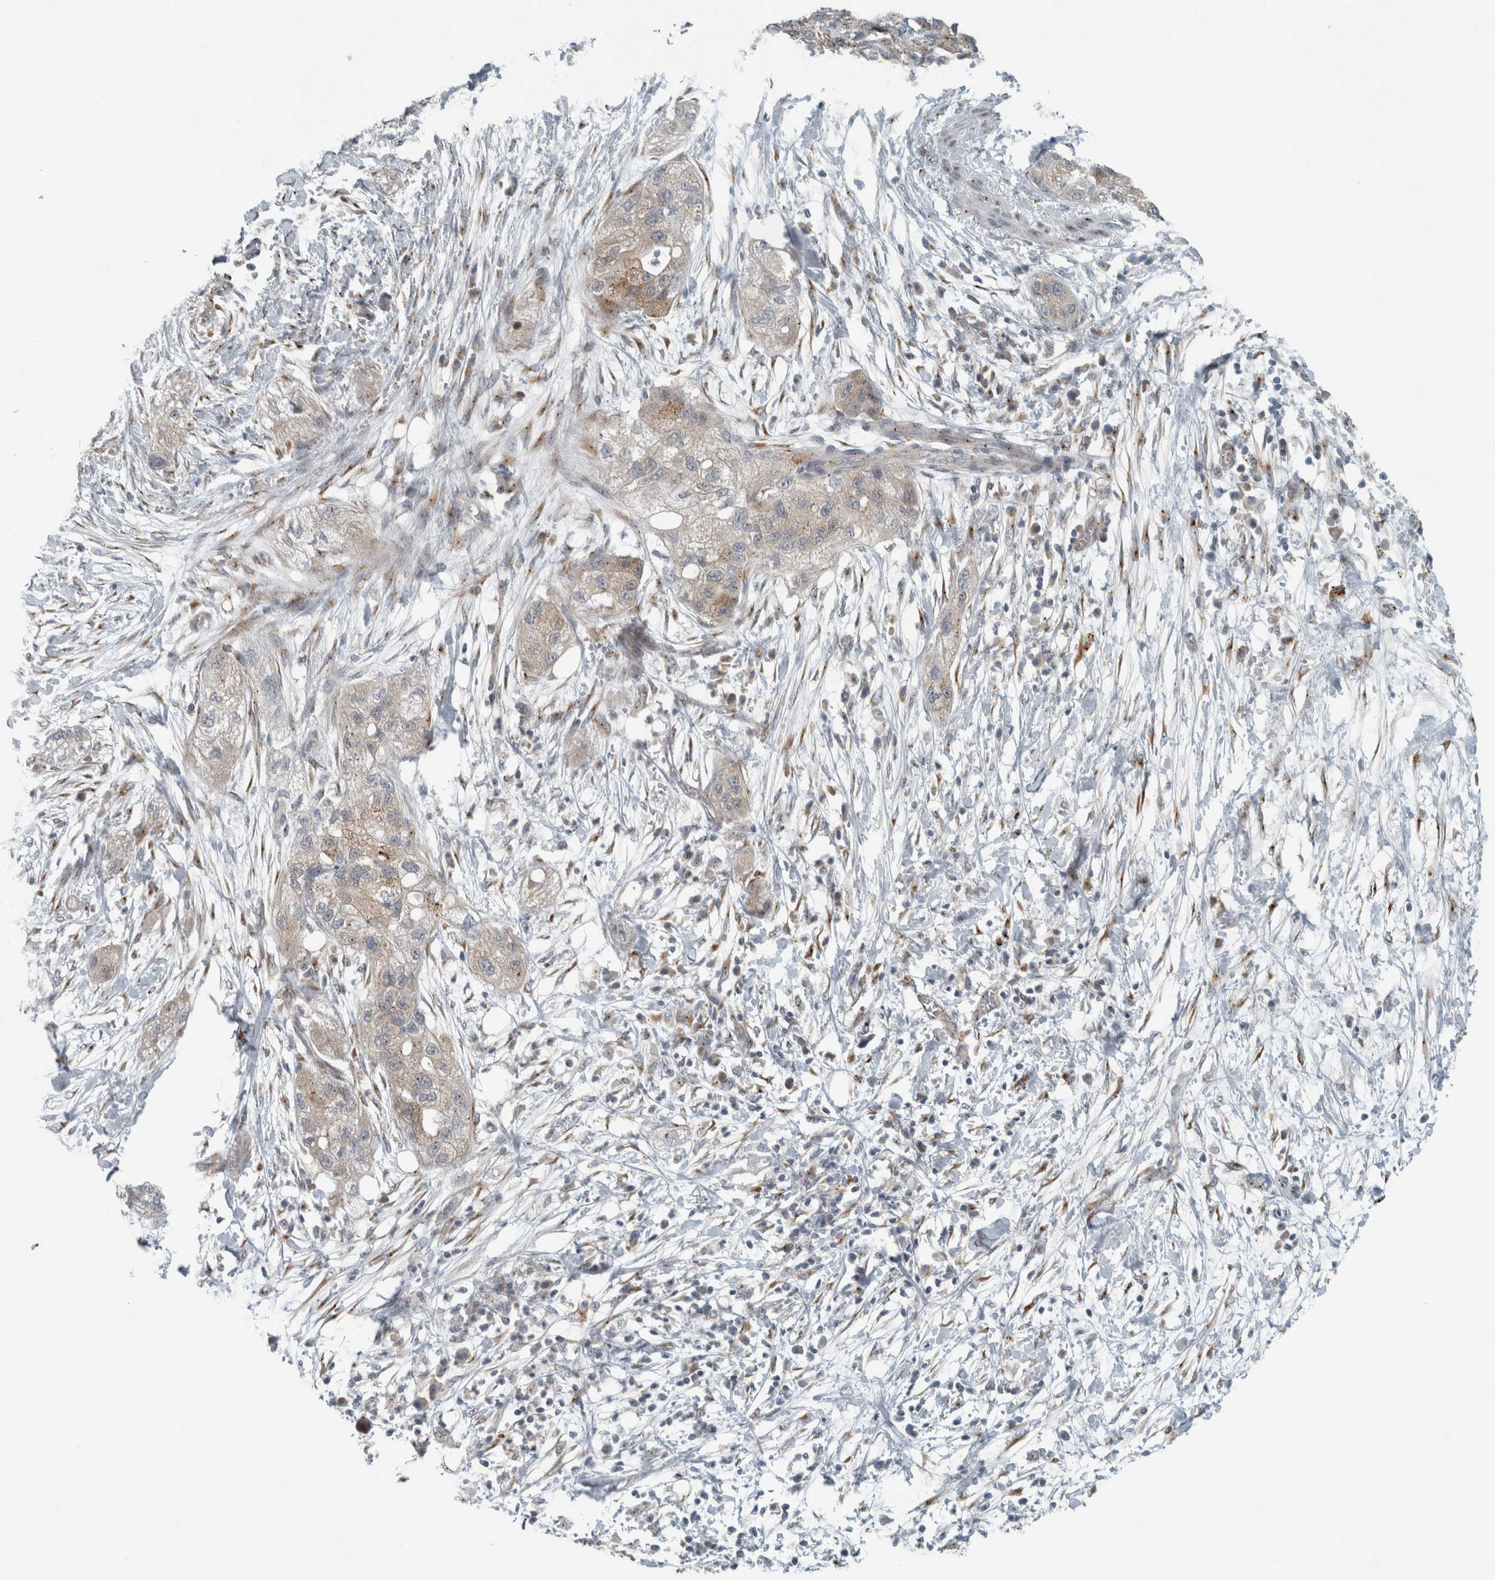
{"staining": {"intensity": "weak", "quantity": ">75%", "location": "cytoplasmic/membranous"}, "tissue": "pancreatic cancer", "cell_type": "Tumor cells", "image_type": "cancer", "snomed": [{"axis": "morphology", "description": "Adenocarcinoma, NOS"}, {"axis": "topography", "description": "Pancreas"}], "caption": "Approximately >75% of tumor cells in pancreatic cancer exhibit weak cytoplasmic/membranous protein expression as visualized by brown immunohistochemical staining.", "gene": "KIF1C", "patient": {"sex": "female", "age": 78}}